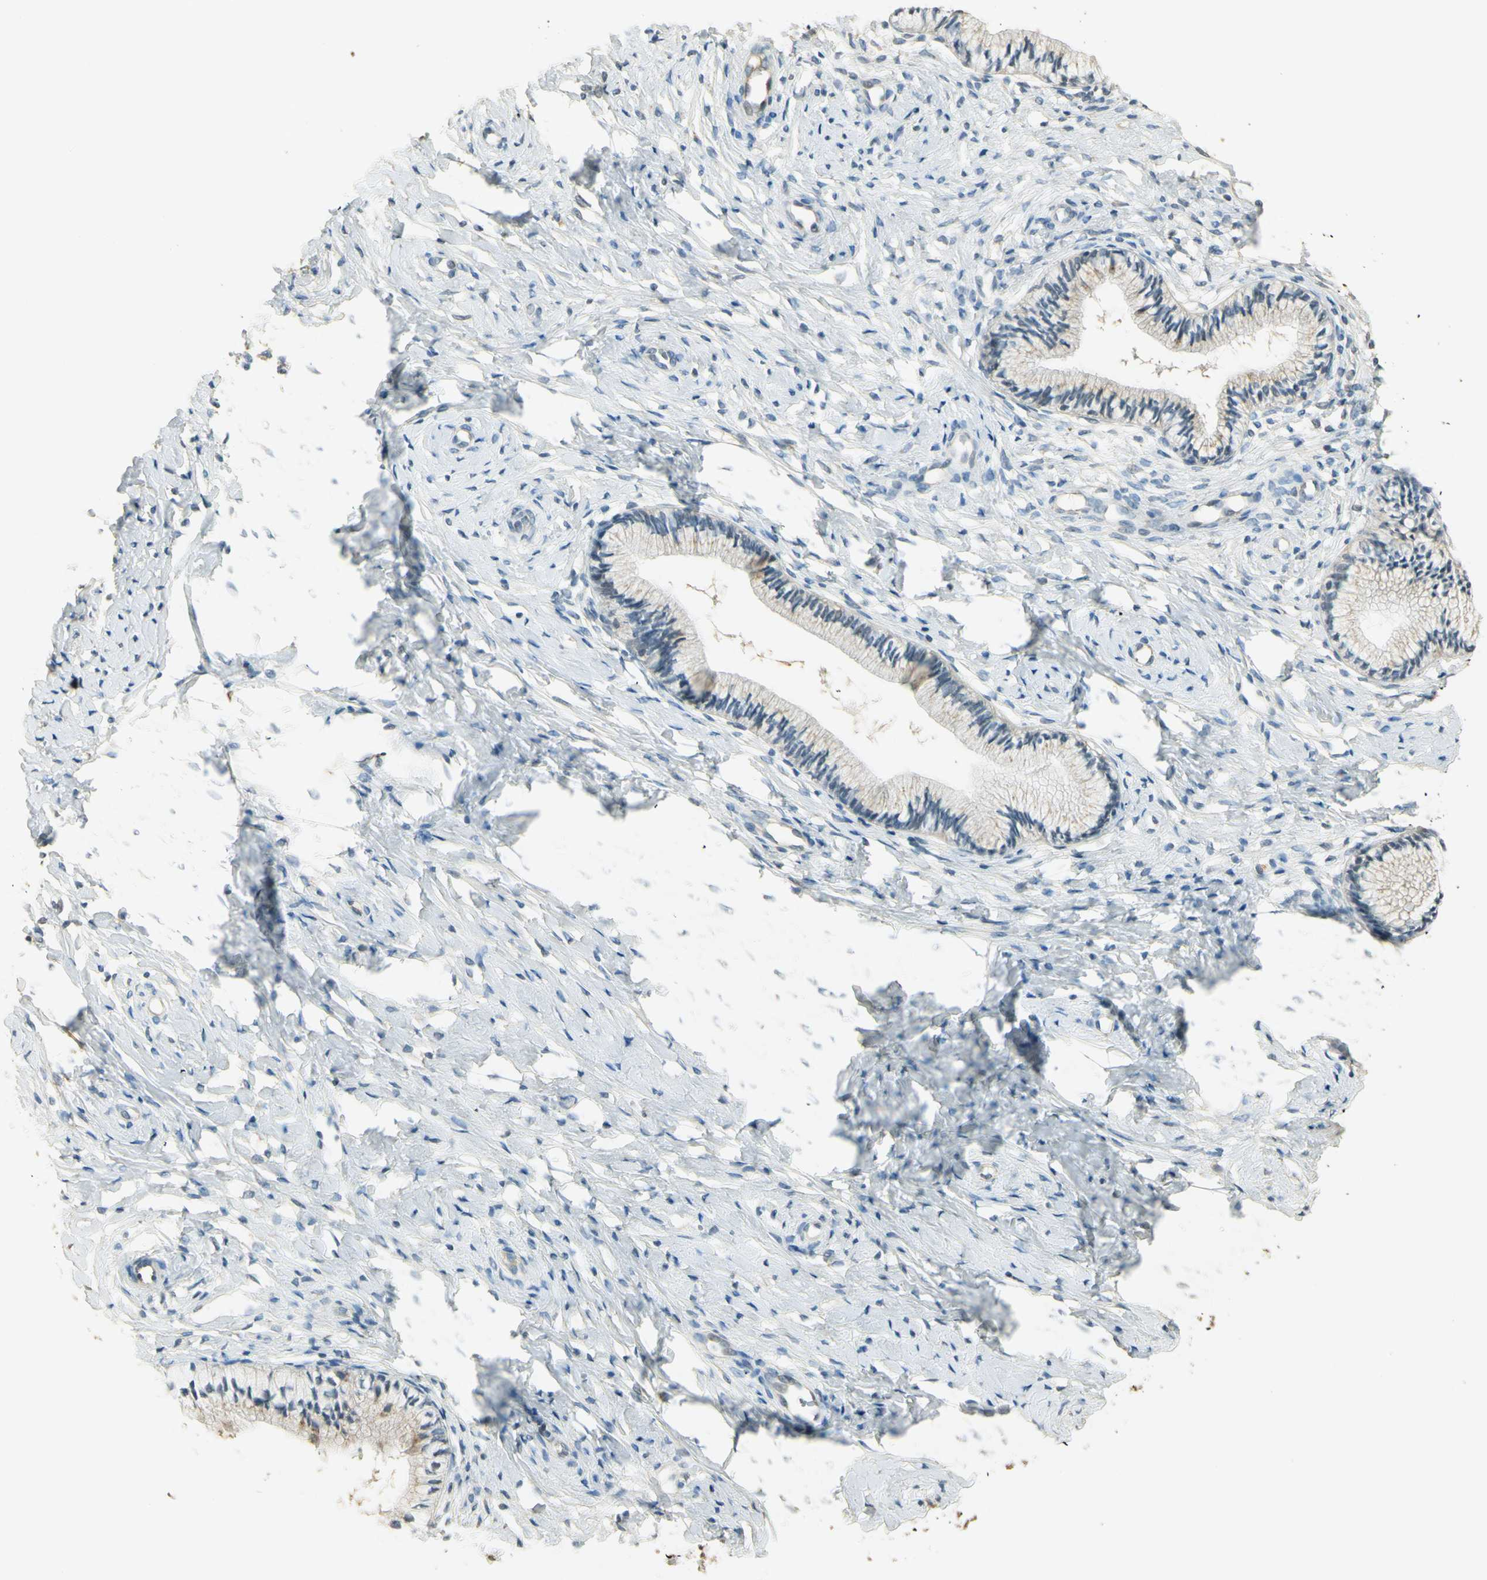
{"staining": {"intensity": "weak", "quantity": "25%-75%", "location": "cytoplasmic/membranous"}, "tissue": "cervix", "cell_type": "Glandular cells", "image_type": "normal", "snomed": [{"axis": "morphology", "description": "Normal tissue, NOS"}, {"axis": "topography", "description": "Cervix"}], "caption": "A brown stain labels weak cytoplasmic/membranous expression of a protein in glandular cells of unremarkable cervix. Using DAB (brown) and hematoxylin (blue) stains, captured at high magnification using brightfield microscopy.", "gene": "UXS1", "patient": {"sex": "female", "age": 46}}